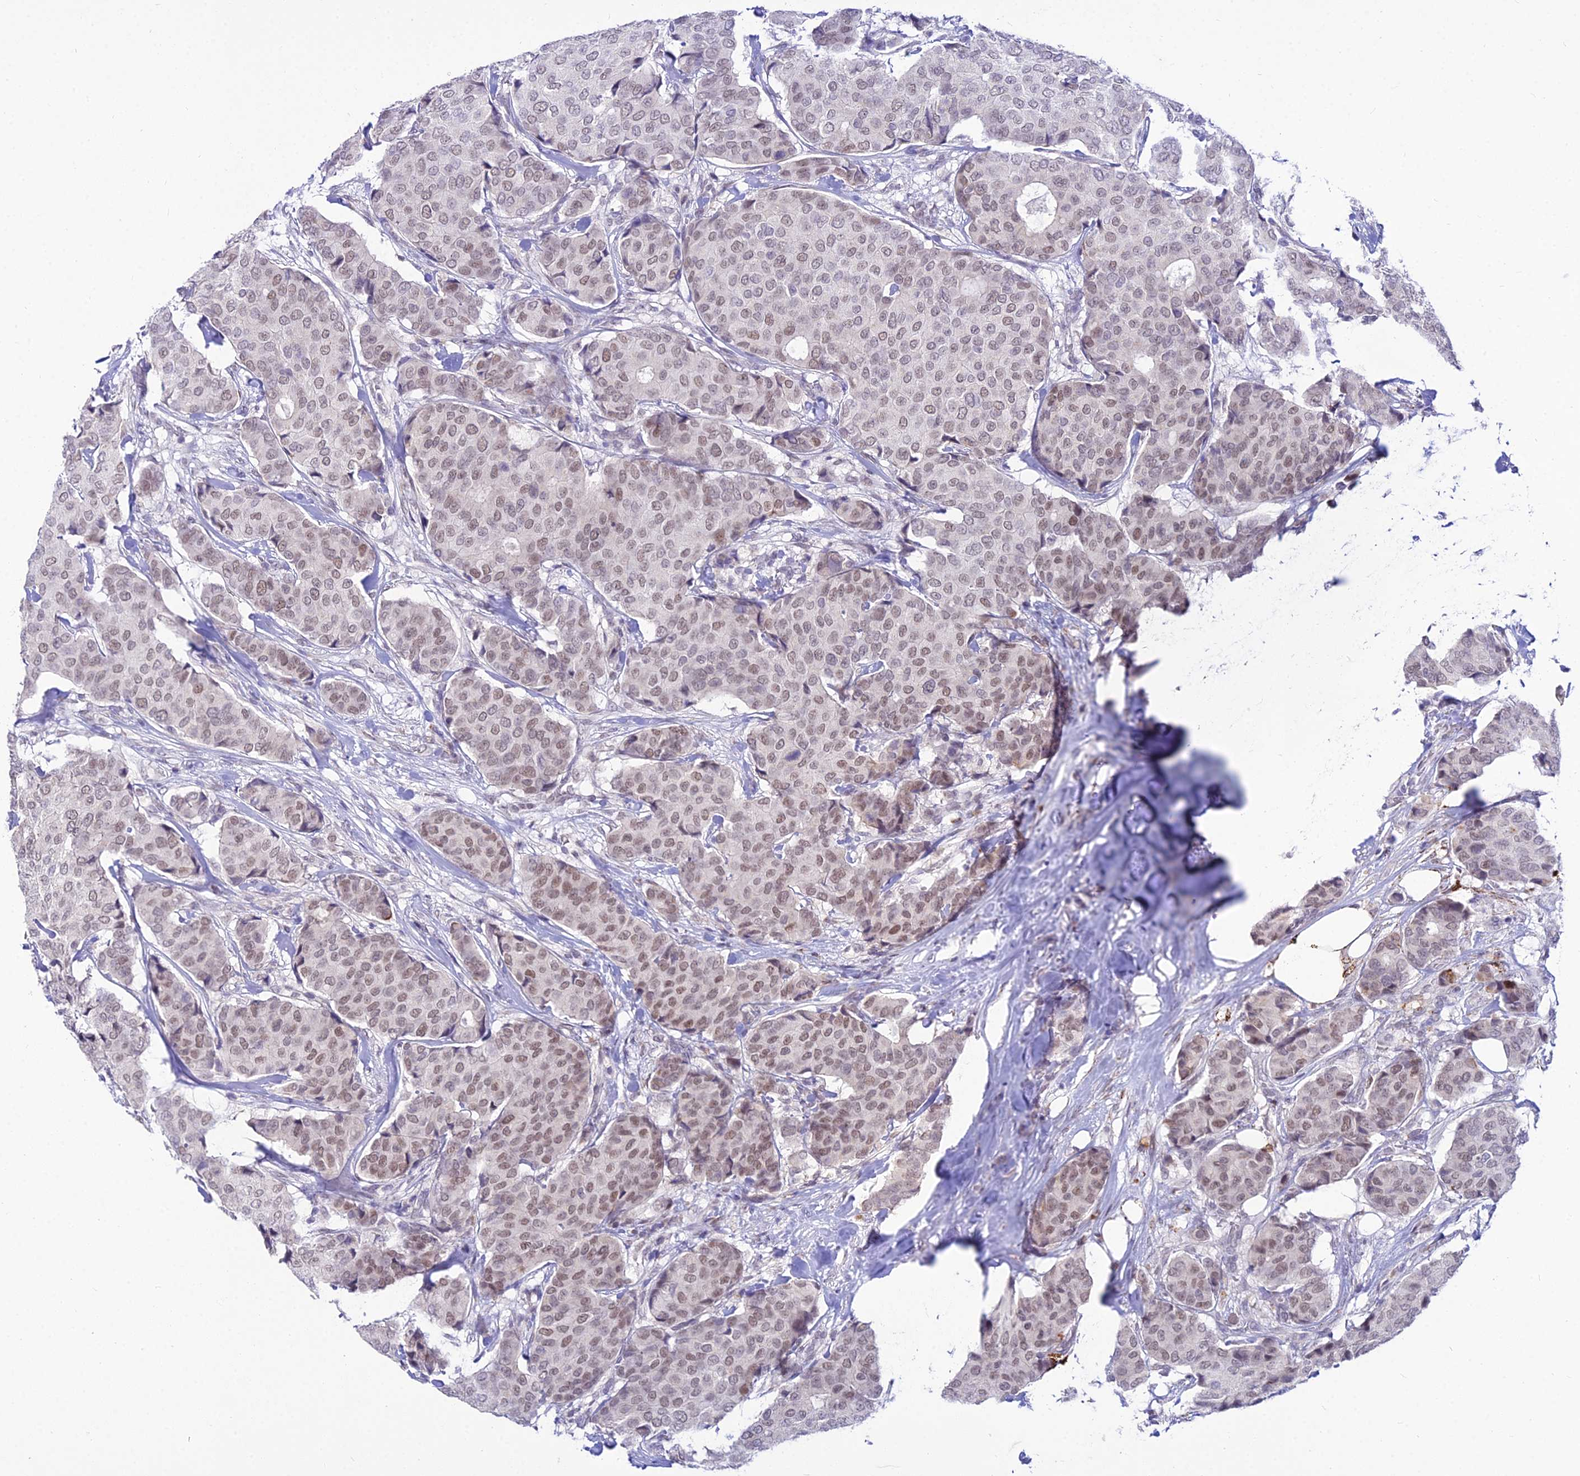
{"staining": {"intensity": "moderate", "quantity": ">75%", "location": "nuclear"}, "tissue": "breast cancer", "cell_type": "Tumor cells", "image_type": "cancer", "snomed": [{"axis": "morphology", "description": "Duct carcinoma"}, {"axis": "topography", "description": "Breast"}], "caption": "Tumor cells reveal medium levels of moderate nuclear staining in about >75% of cells in human invasive ductal carcinoma (breast).", "gene": "C6orf163", "patient": {"sex": "female", "age": 75}}